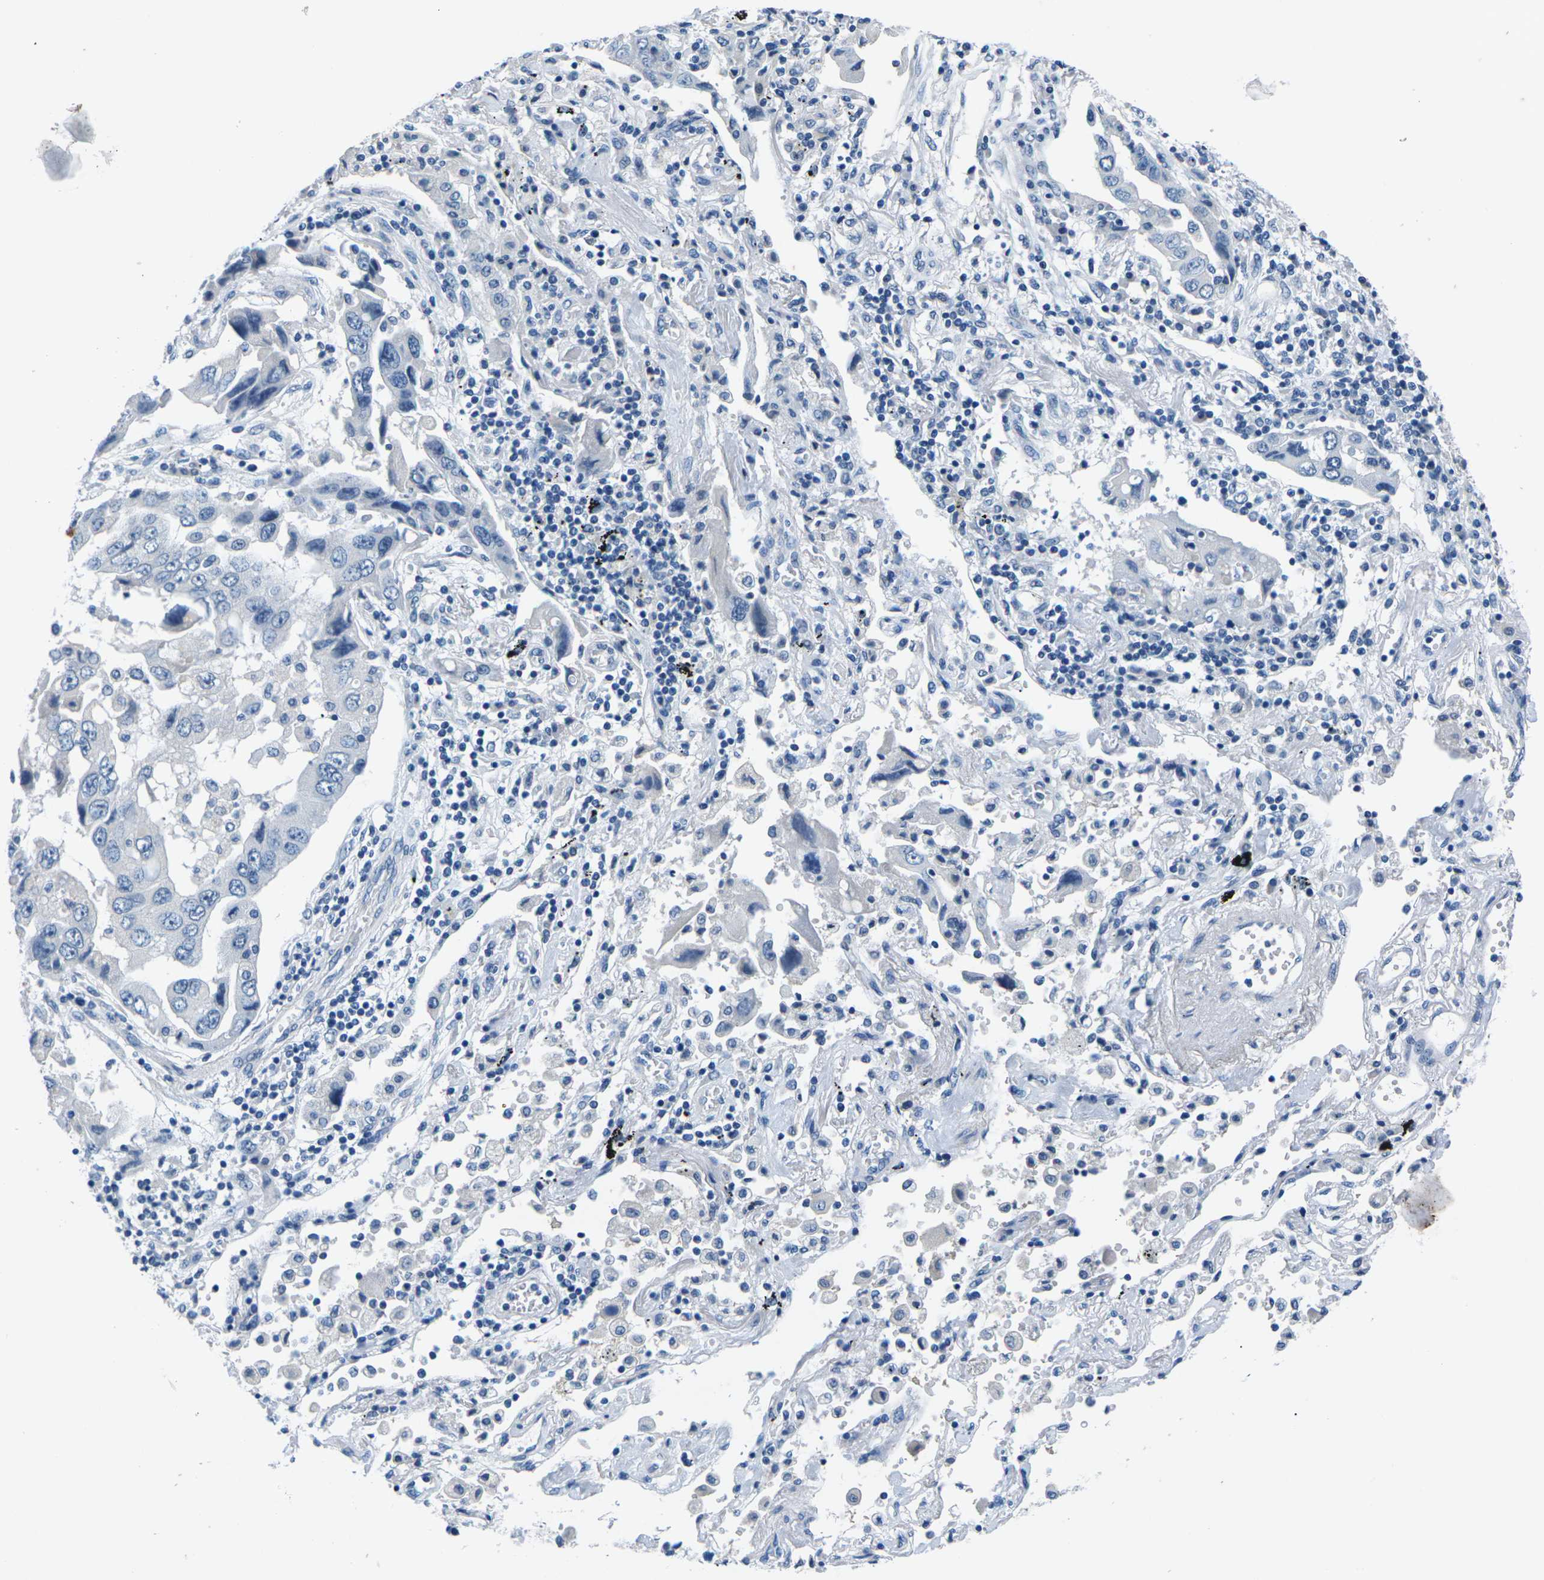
{"staining": {"intensity": "negative", "quantity": "none", "location": "none"}, "tissue": "lung cancer", "cell_type": "Tumor cells", "image_type": "cancer", "snomed": [{"axis": "morphology", "description": "Adenocarcinoma, NOS"}, {"axis": "topography", "description": "Lung"}], "caption": "The immunohistochemistry histopathology image has no significant expression in tumor cells of lung adenocarcinoma tissue.", "gene": "UMOD", "patient": {"sex": "female", "age": 65}}